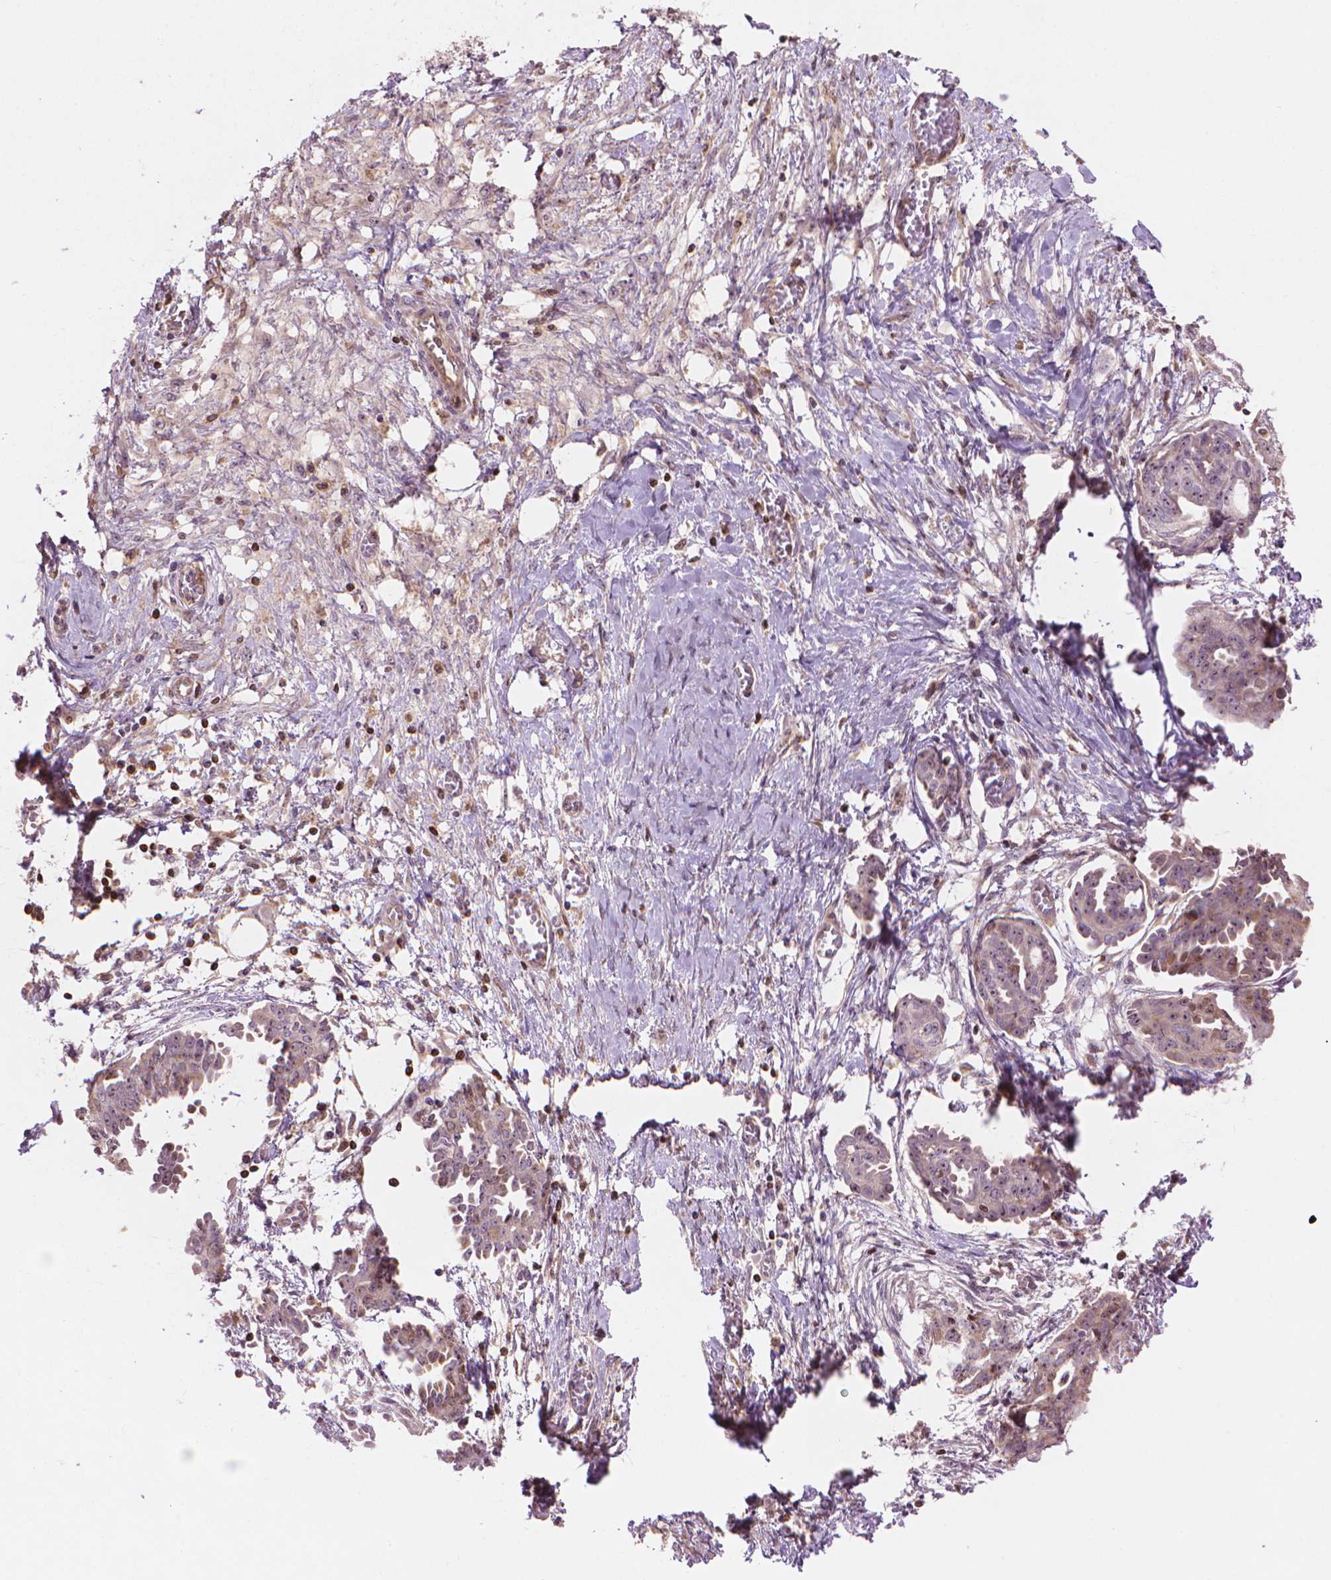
{"staining": {"intensity": "moderate", "quantity": "25%-75%", "location": "nuclear"}, "tissue": "ovarian cancer", "cell_type": "Tumor cells", "image_type": "cancer", "snomed": [{"axis": "morphology", "description": "Cystadenocarcinoma, serous, NOS"}, {"axis": "topography", "description": "Ovary"}], "caption": "An image of human ovarian cancer stained for a protein shows moderate nuclear brown staining in tumor cells. The staining was performed using DAB to visualize the protein expression in brown, while the nuclei were stained in blue with hematoxylin (Magnification: 20x).", "gene": "SMC2", "patient": {"sex": "female", "age": 71}}